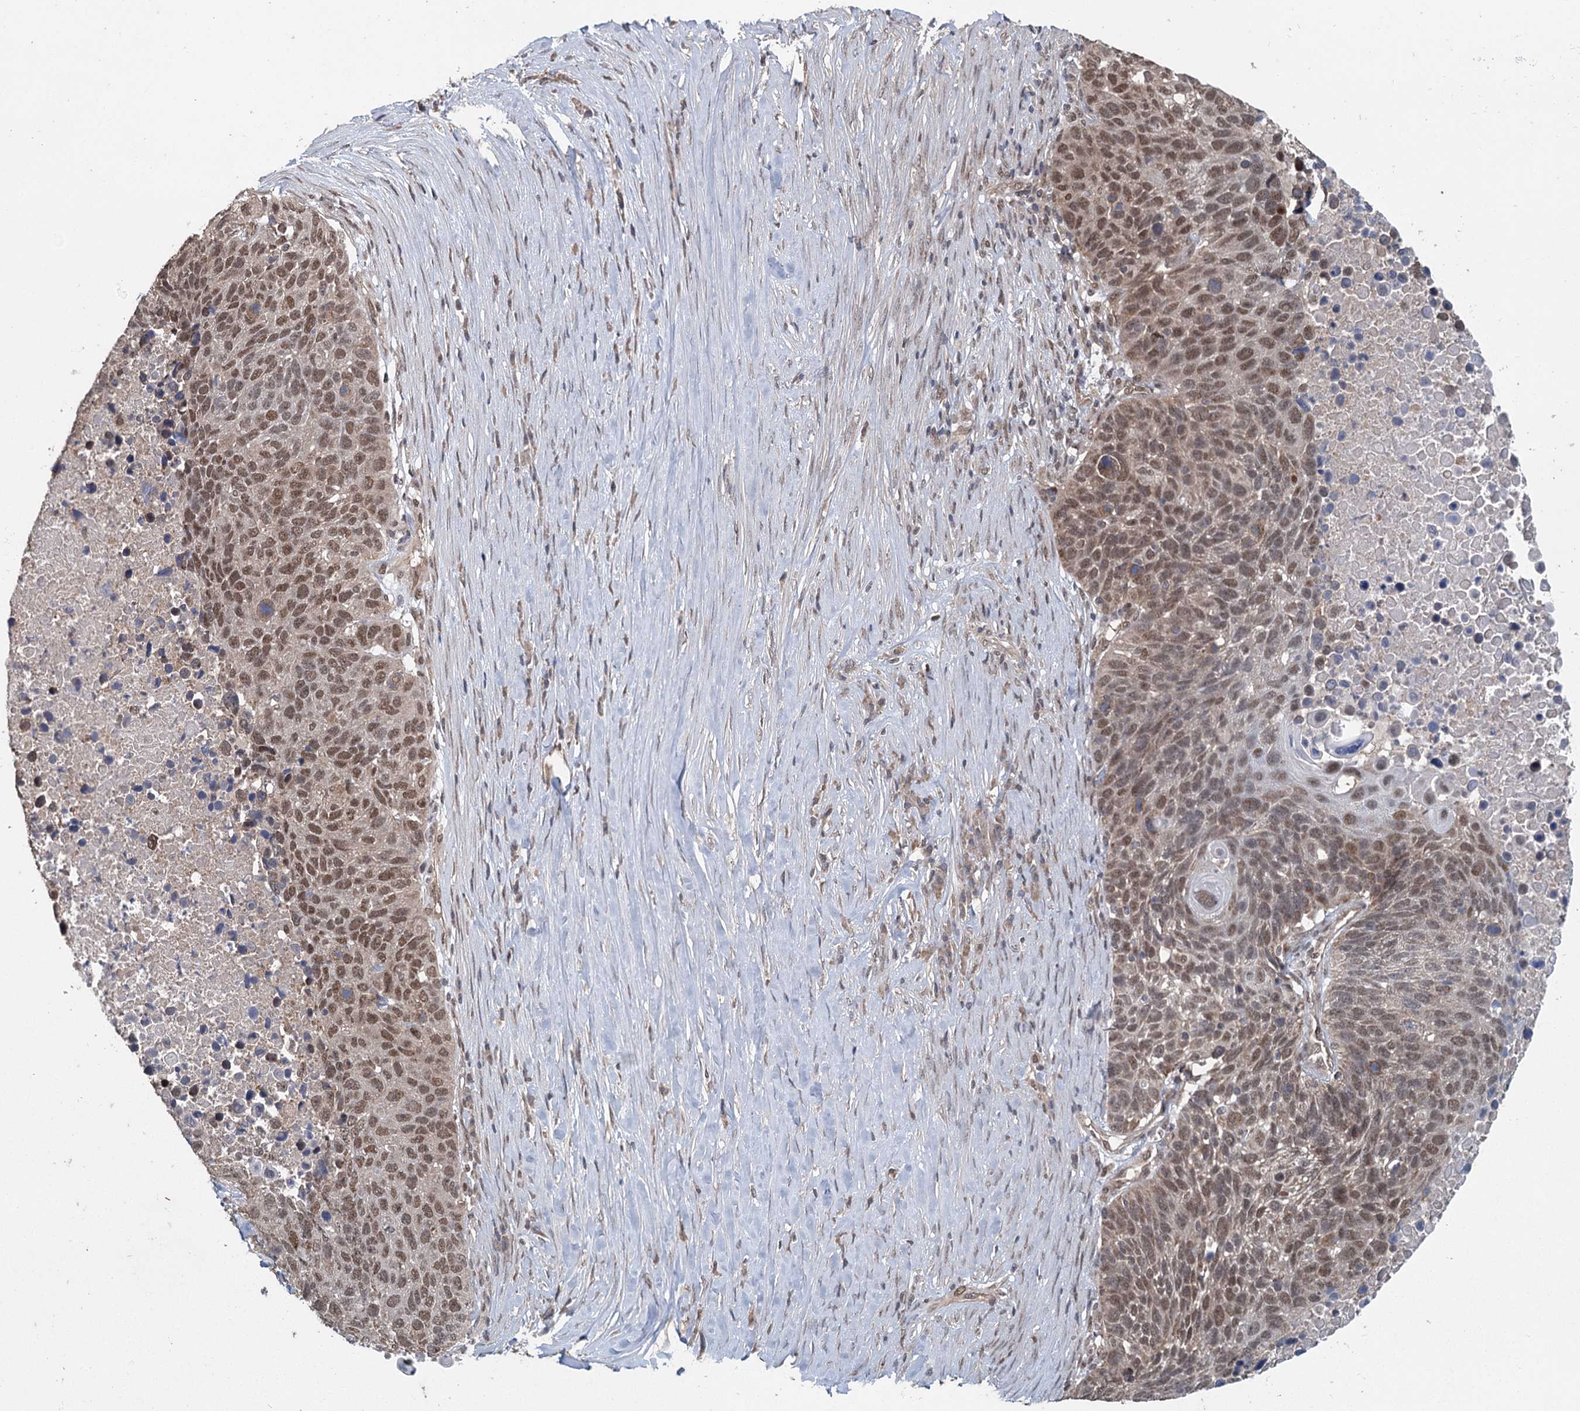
{"staining": {"intensity": "moderate", "quantity": ">75%", "location": "nuclear"}, "tissue": "lung cancer", "cell_type": "Tumor cells", "image_type": "cancer", "snomed": [{"axis": "morphology", "description": "Normal tissue, NOS"}, {"axis": "morphology", "description": "Squamous cell carcinoma, NOS"}, {"axis": "topography", "description": "Lymph node"}, {"axis": "topography", "description": "Lung"}], "caption": "Immunohistochemical staining of squamous cell carcinoma (lung) shows medium levels of moderate nuclear positivity in approximately >75% of tumor cells.", "gene": "MYG1", "patient": {"sex": "male", "age": 66}}